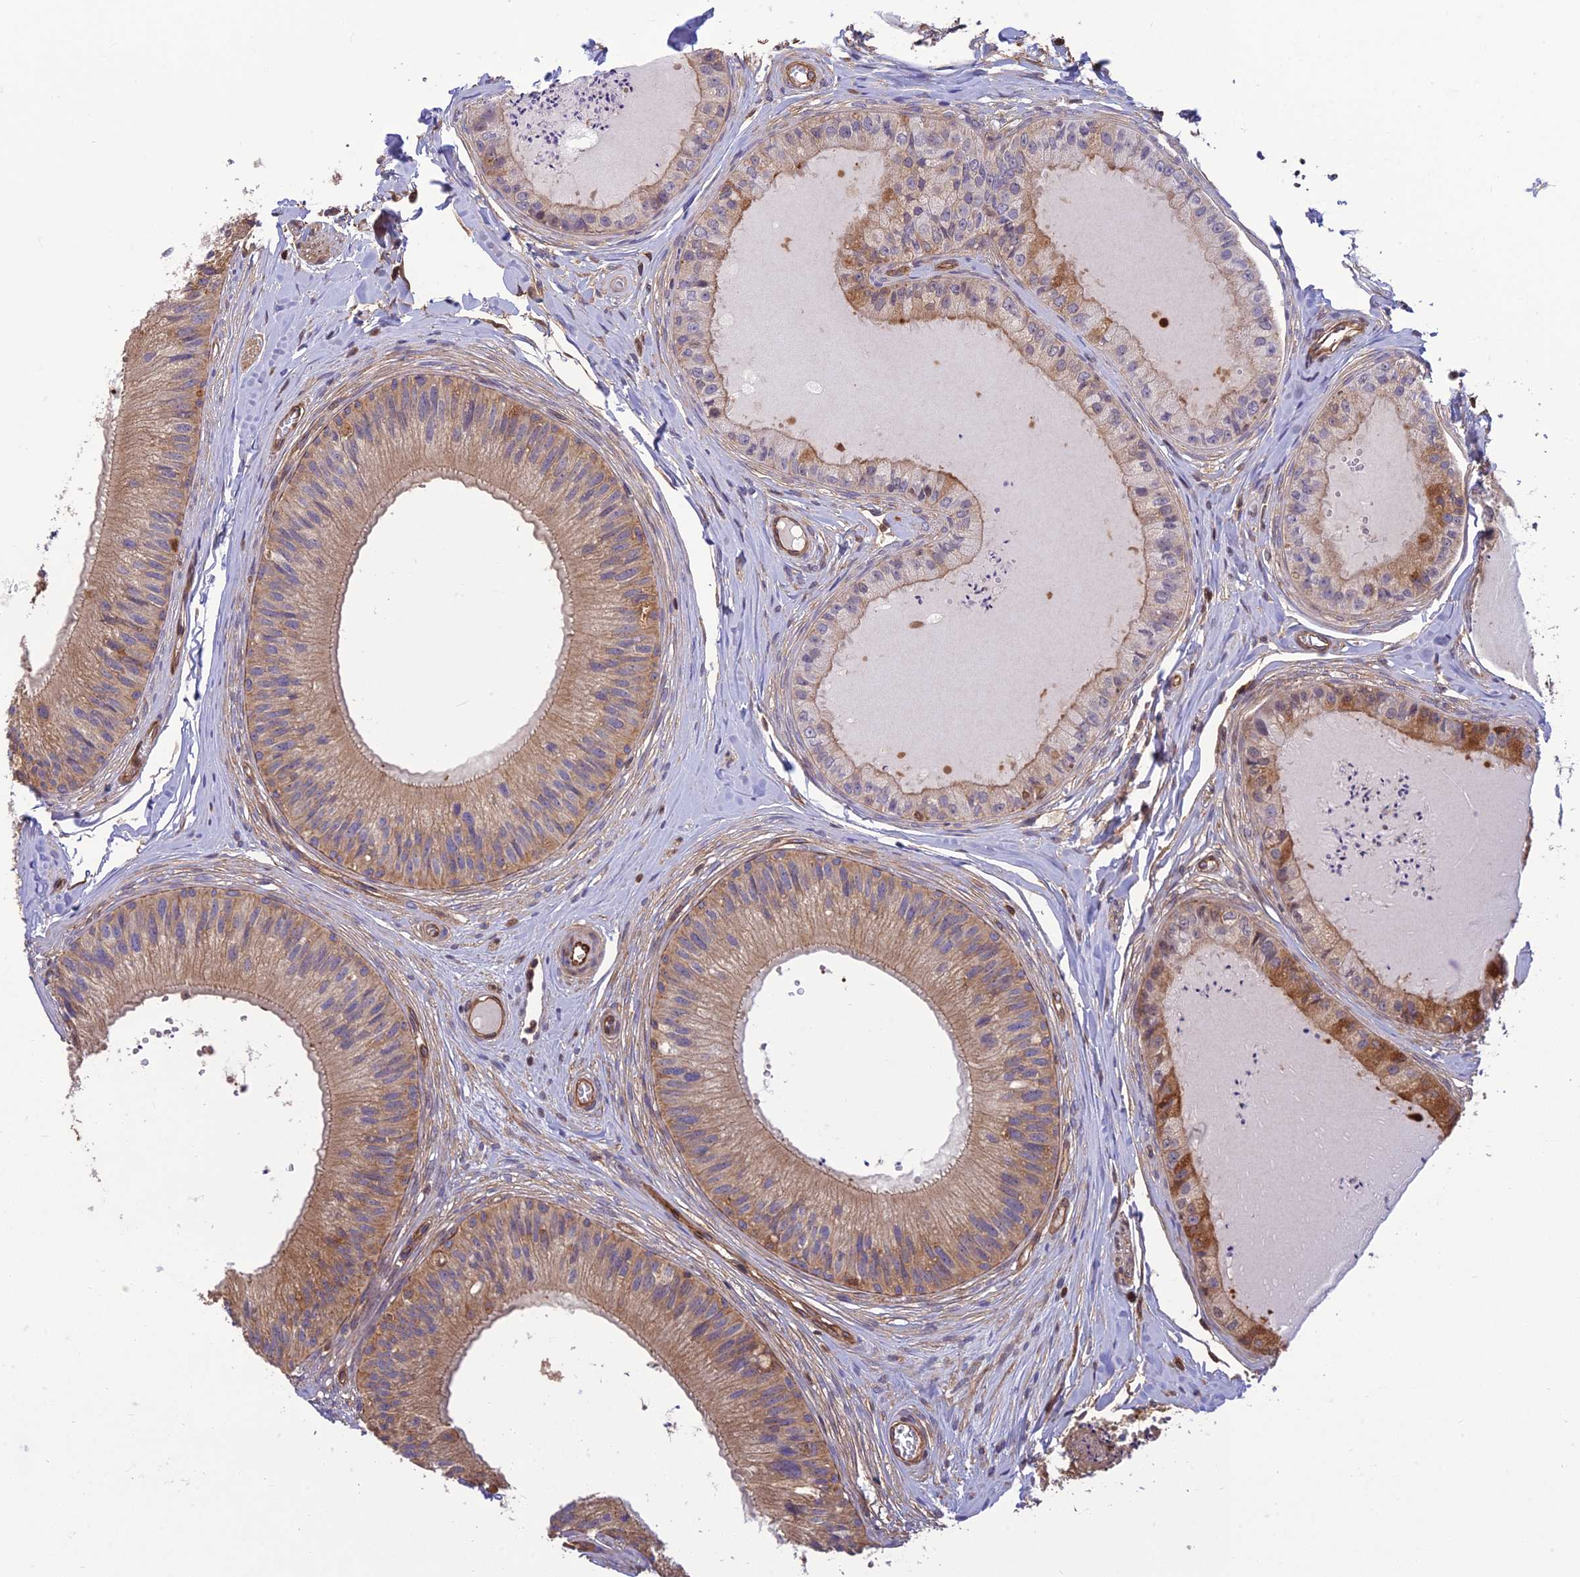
{"staining": {"intensity": "moderate", "quantity": "25%-75%", "location": "cytoplasmic/membranous"}, "tissue": "epididymis", "cell_type": "Glandular cells", "image_type": "normal", "snomed": [{"axis": "morphology", "description": "Normal tissue, NOS"}, {"axis": "topography", "description": "Epididymis"}], "caption": "Brown immunohistochemical staining in unremarkable epididymis reveals moderate cytoplasmic/membranous positivity in approximately 25%-75% of glandular cells.", "gene": "HPSE2", "patient": {"sex": "male", "age": 31}}